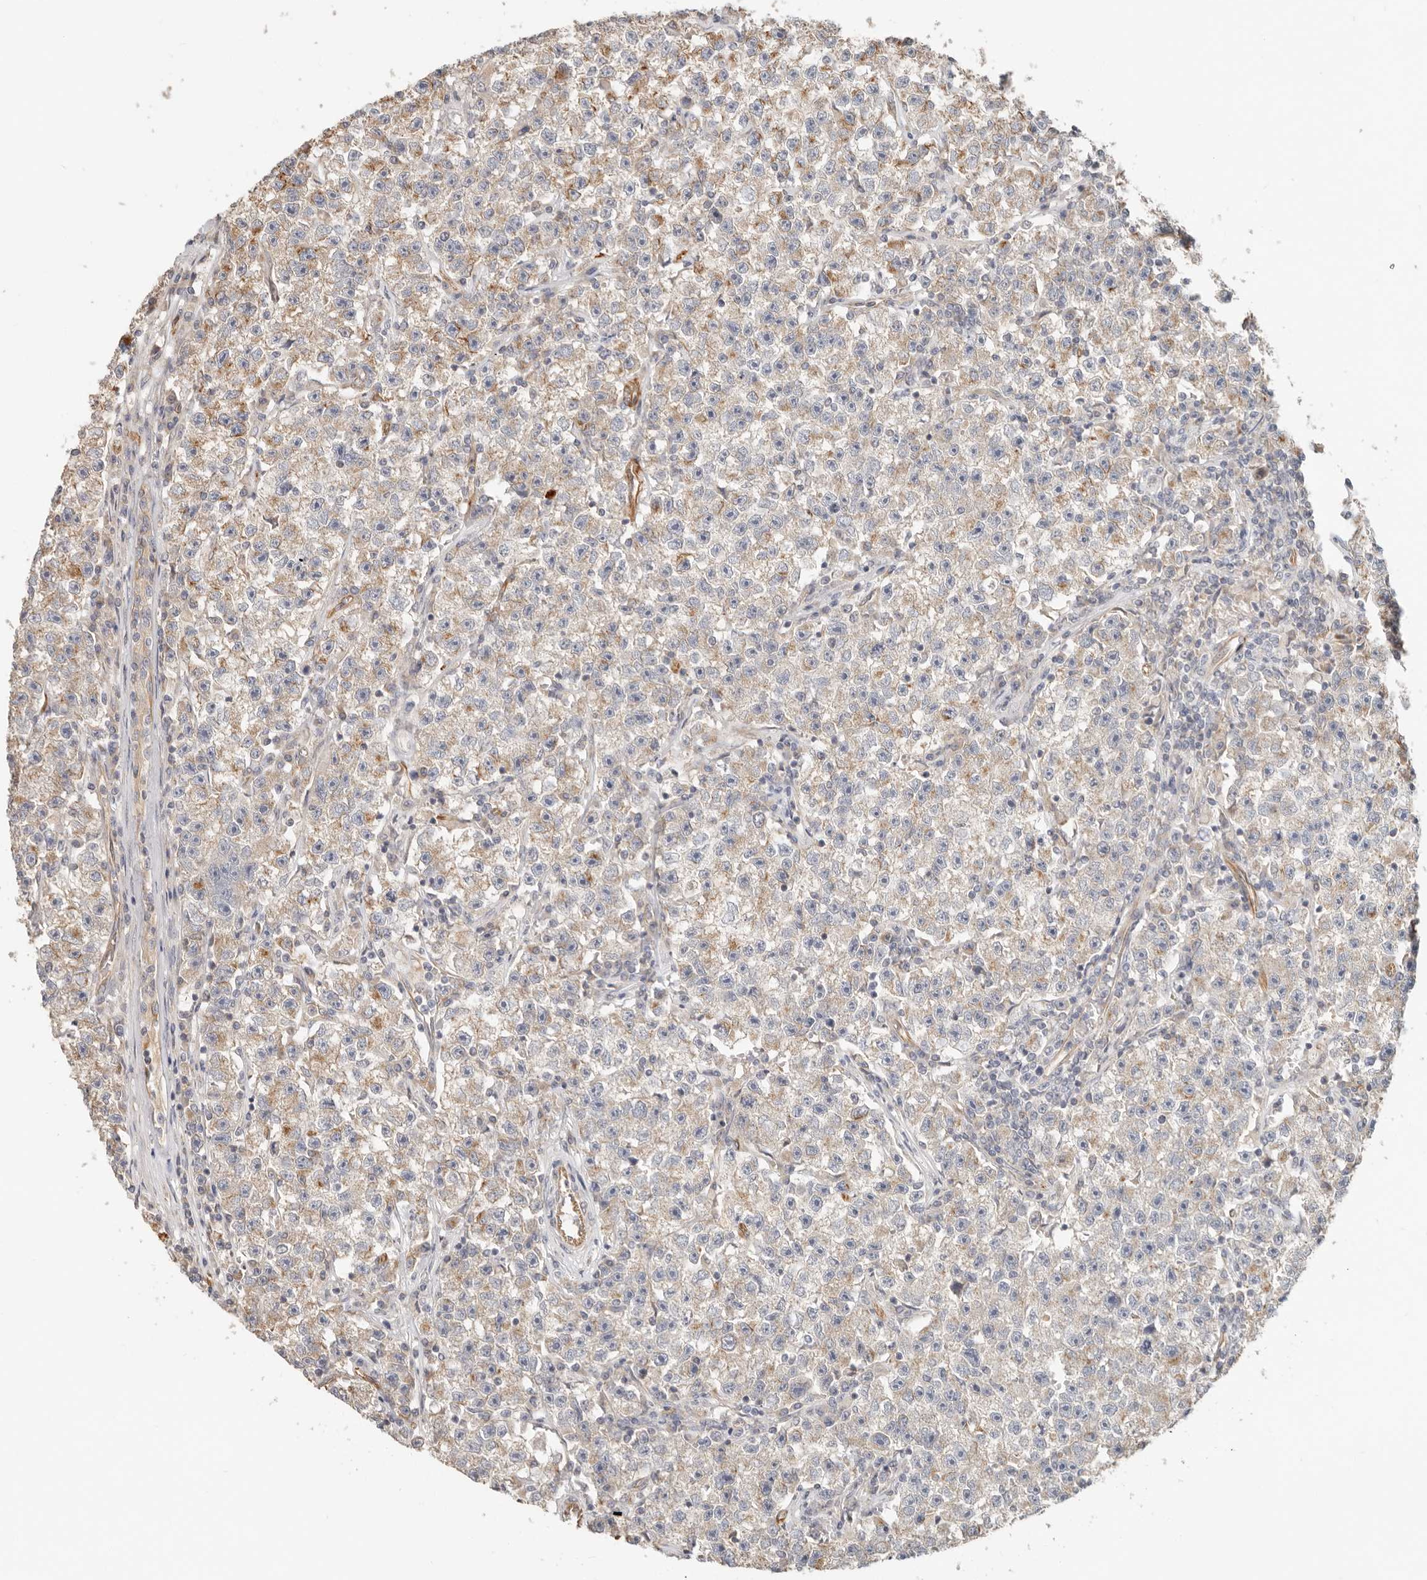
{"staining": {"intensity": "moderate", "quantity": "<25%", "location": "cytoplasmic/membranous"}, "tissue": "testis cancer", "cell_type": "Tumor cells", "image_type": "cancer", "snomed": [{"axis": "morphology", "description": "Seminoma, NOS"}, {"axis": "topography", "description": "Testis"}], "caption": "Tumor cells display low levels of moderate cytoplasmic/membranous expression in about <25% of cells in testis cancer. (Stains: DAB (3,3'-diaminobenzidine) in brown, nuclei in blue, Microscopy: brightfield microscopy at high magnification).", "gene": "SPRING1", "patient": {"sex": "male", "age": 22}}